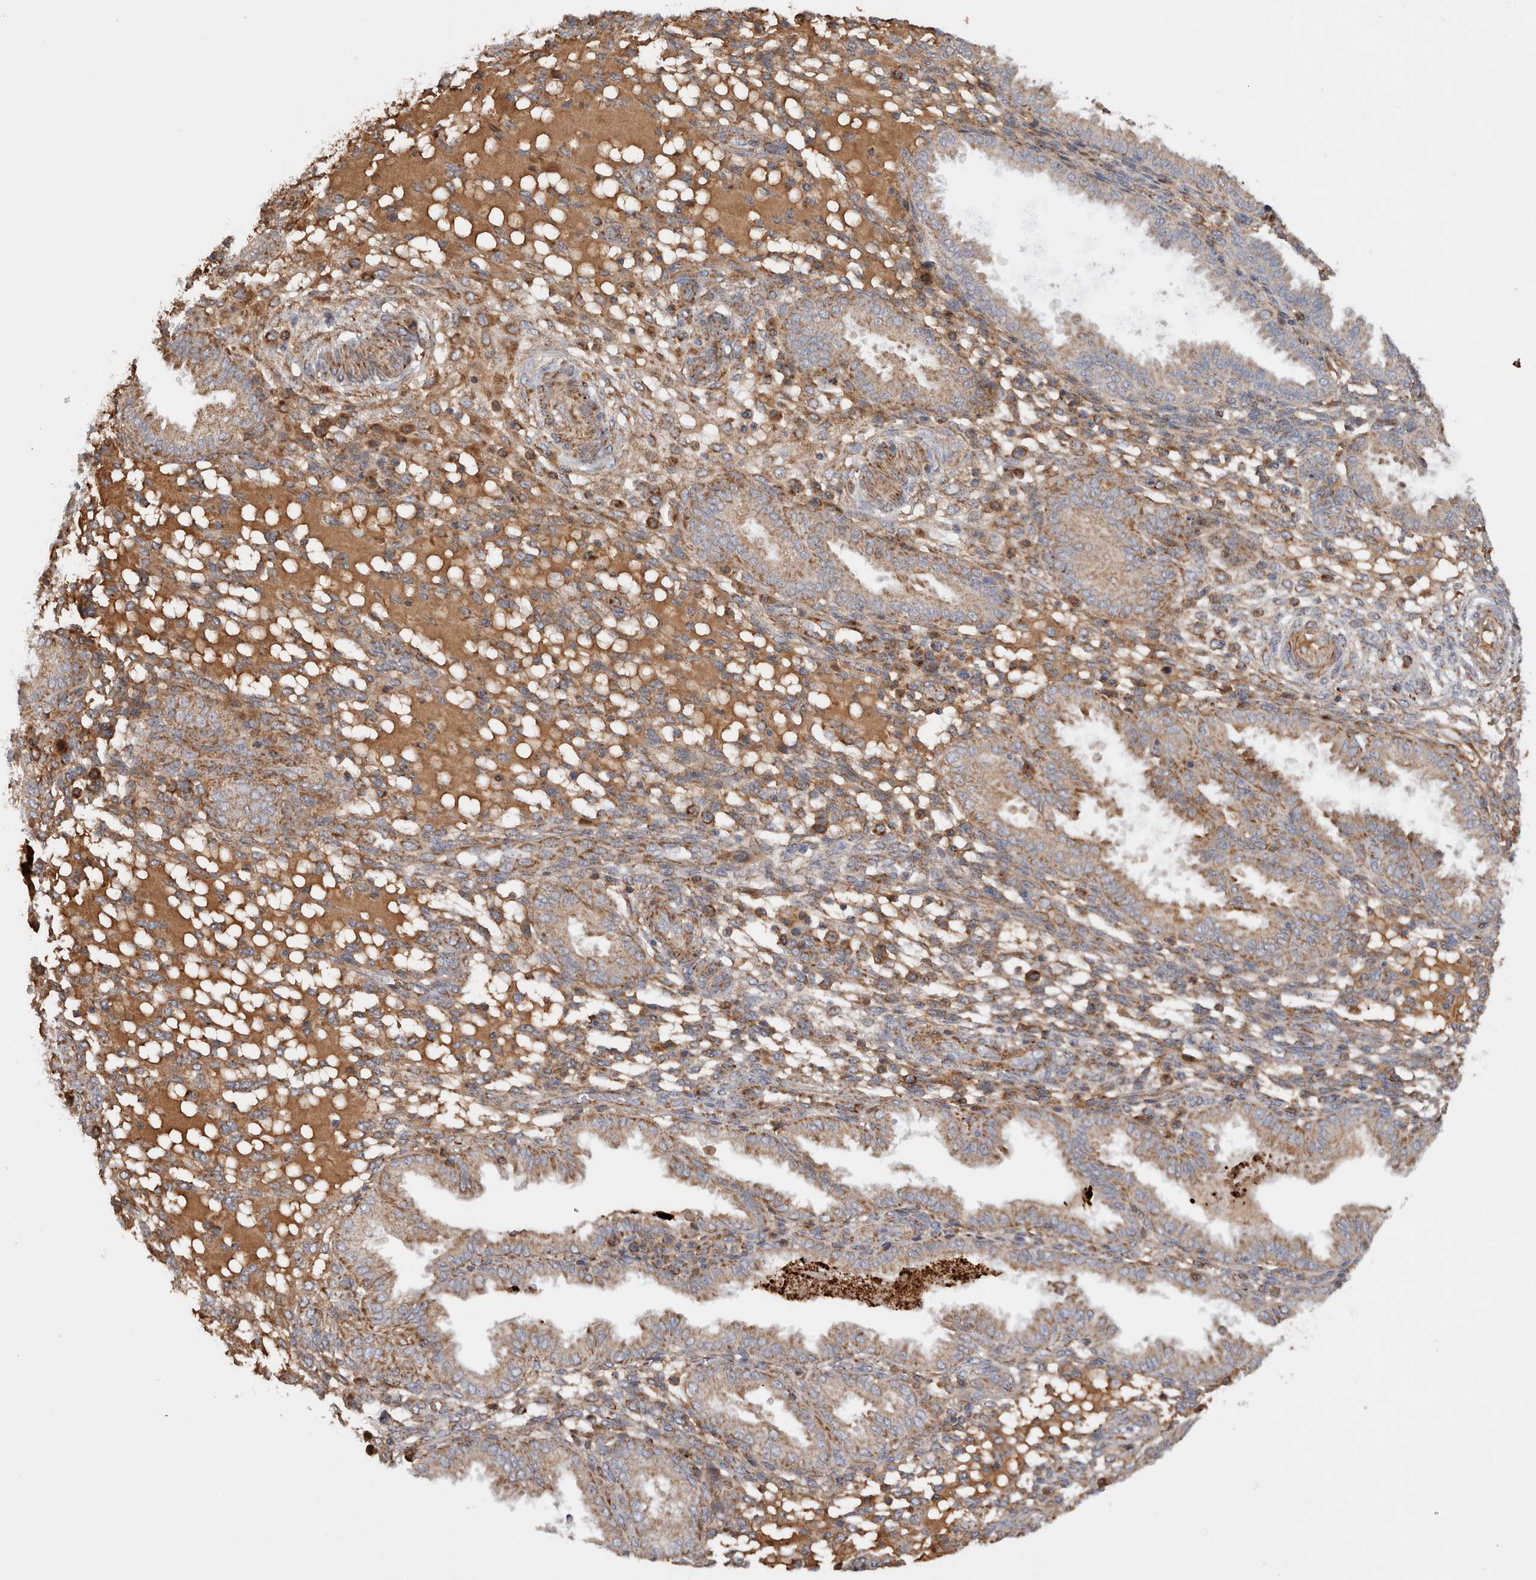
{"staining": {"intensity": "moderate", "quantity": ">75%", "location": "cytoplasmic/membranous"}, "tissue": "endometrium", "cell_type": "Cells in endometrial stroma", "image_type": "normal", "snomed": [{"axis": "morphology", "description": "Normal tissue, NOS"}, {"axis": "topography", "description": "Endometrium"}], "caption": "The micrograph displays immunohistochemical staining of unremarkable endometrium. There is moderate cytoplasmic/membranous staining is seen in about >75% of cells in endometrial stroma. (DAB (3,3'-diaminobenzidine) IHC, brown staining for protein, blue staining for nuclei).", "gene": "MRPS28", "patient": {"sex": "female", "age": 33}}